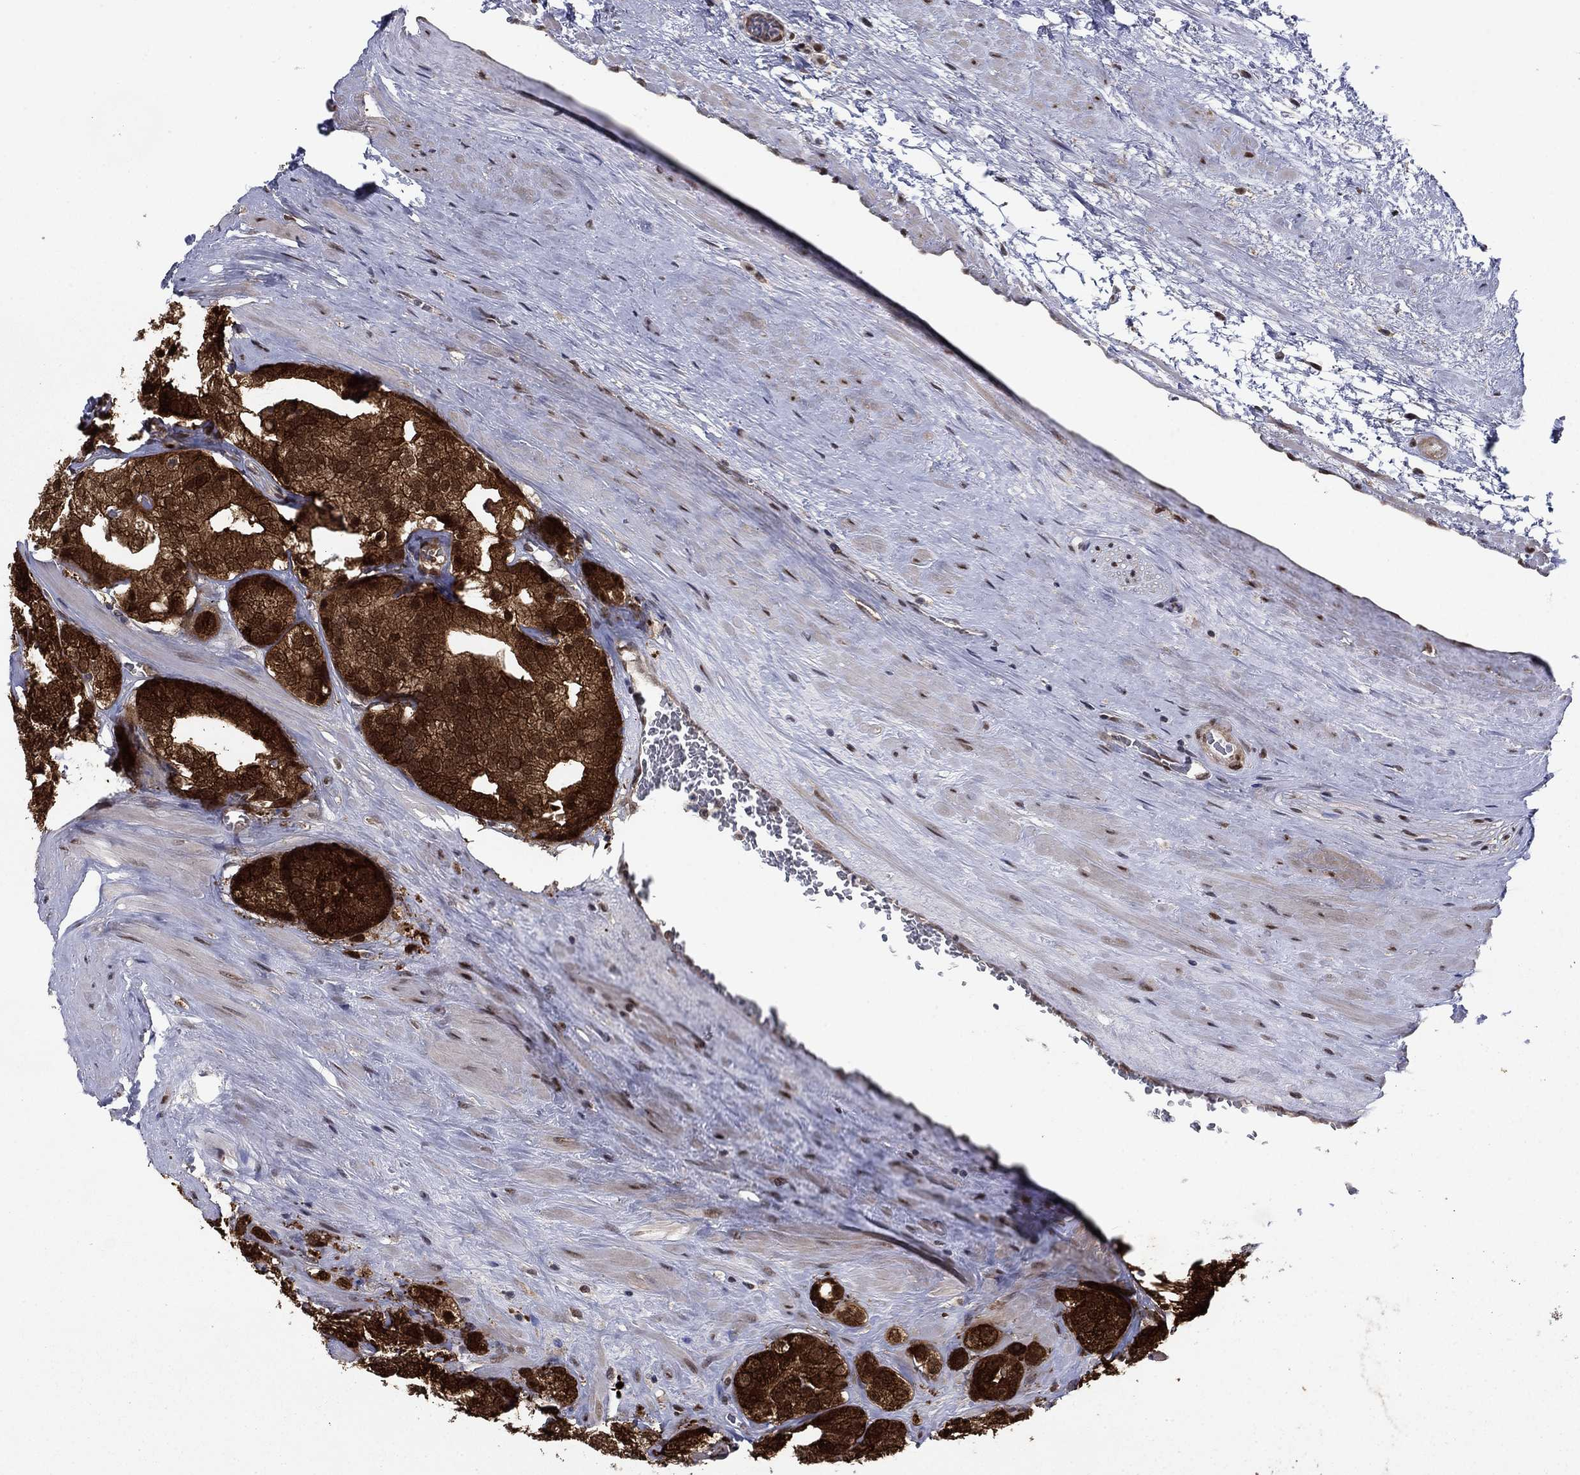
{"staining": {"intensity": "strong", "quantity": ">75%", "location": "cytoplasmic/membranous"}, "tissue": "prostate cancer", "cell_type": "Tumor cells", "image_type": "cancer", "snomed": [{"axis": "morphology", "description": "Adenocarcinoma, NOS"}, {"axis": "topography", "description": "Prostate and seminal vesicle, NOS"}], "caption": "Prostate cancer (adenocarcinoma) stained with a protein marker shows strong staining in tumor cells.", "gene": "FKBP4", "patient": {"sex": "male", "age": 62}}